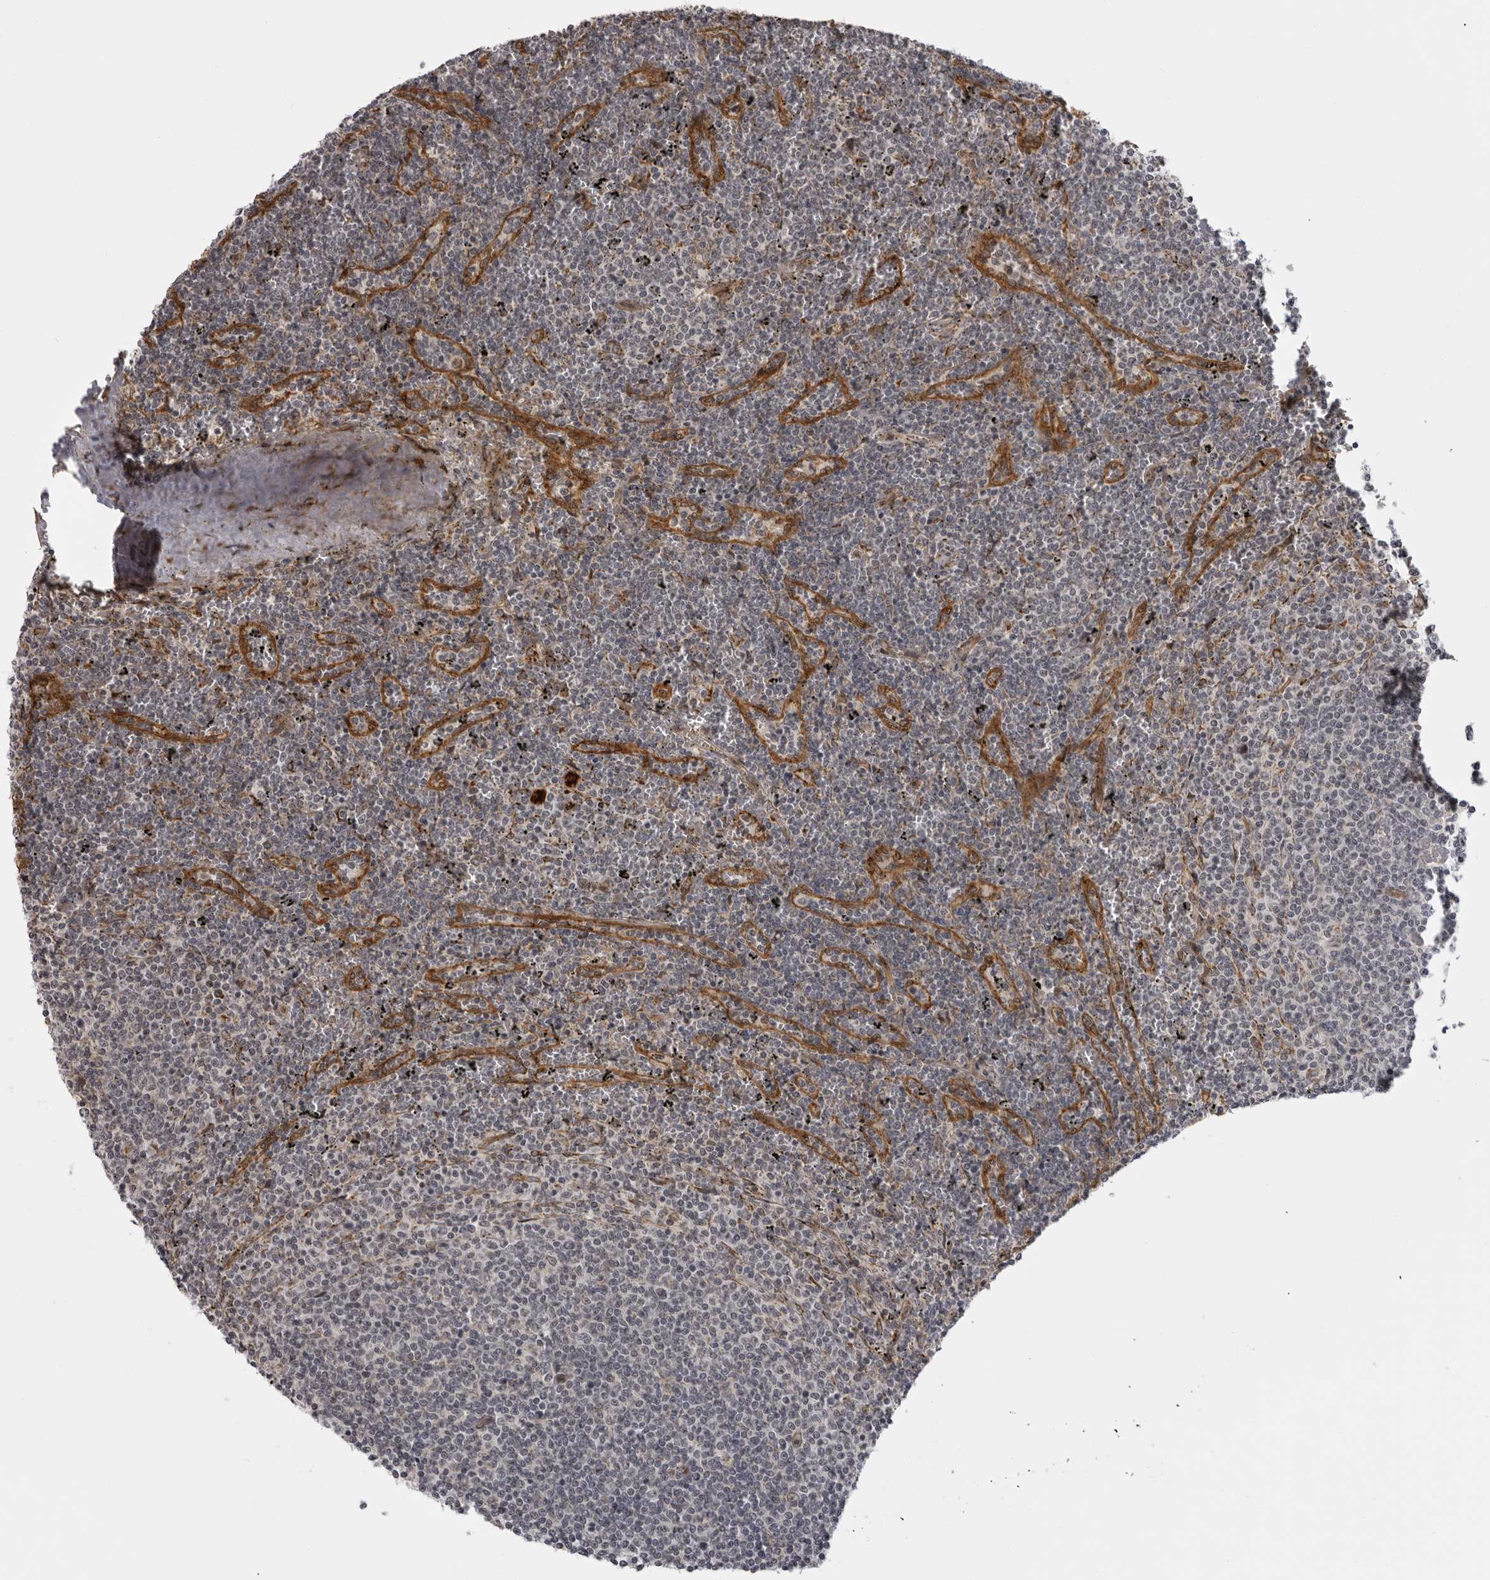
{"staining": {"intensity": "negative", "quantity": "none", "location": "none"}, "tissue": "lymphoma", "cell_type": "Tumor cells", "image_type": "cancer", "snomed": [{"axis": "morphology", "description": "Malignant lymphoma, non-Hodgkin's type, Low grade"}, {"axis": "topography", "description": "Spleen"}], "caption": "There is no significant staining in tumor cells of lymphoma.", "gene": "DNAH14", "patient": {"sex": "female", "age": 50}}